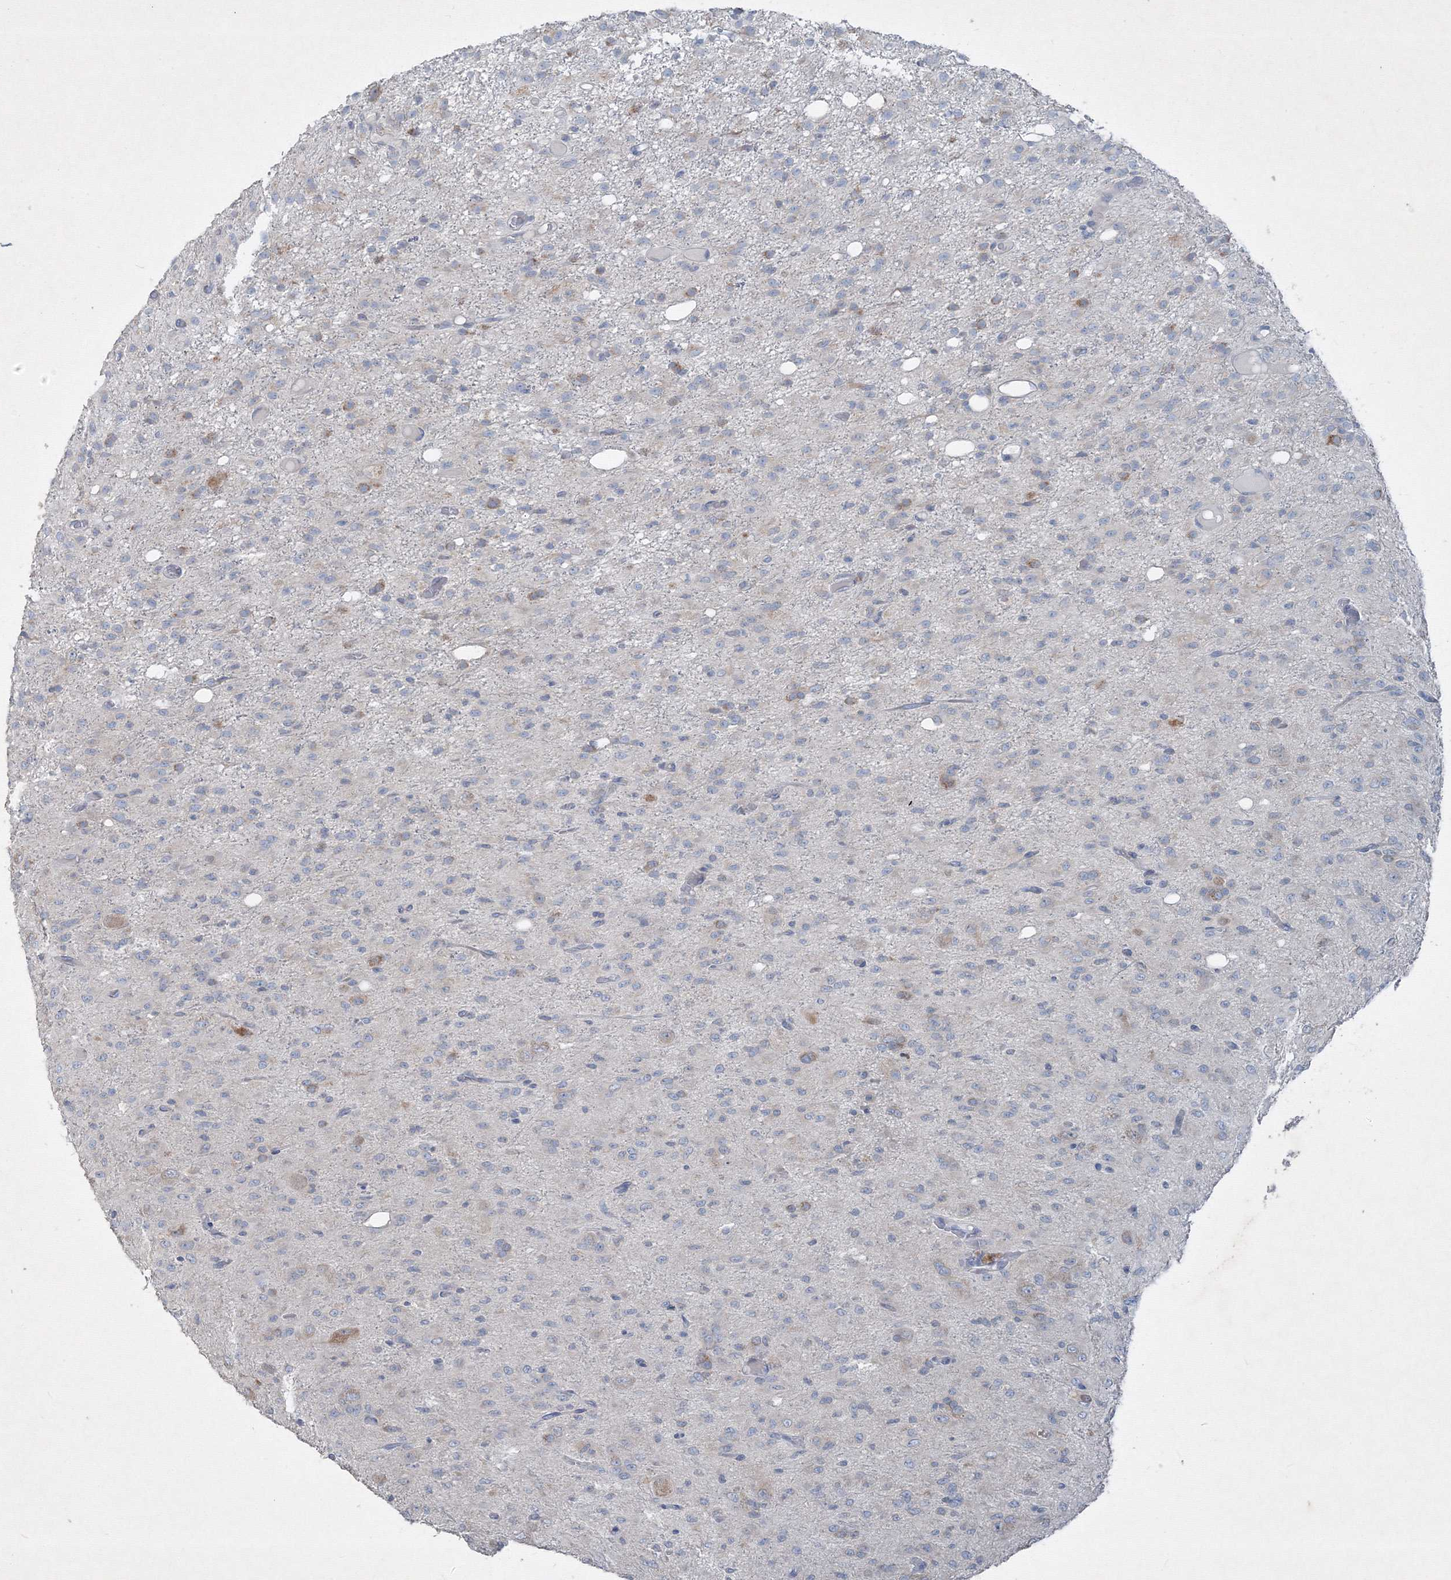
{"staining": {"intensity": "weak", "quantity": "<25%", "location": "cytoplasmic/membranous"}, "tissue": "glioma", "cell_type": "Tumor cells", "image_type": "cancer", "snomed": [{"axis": "morphology", "description": "Glioma, malignant, High grade"}, {"axis": "topography", "description": "Brain"}], "caption": "This is a image of immunohistochemistry (IHC) staining of glioma, which shows no positivity in tumor cells.", "gene": "IFNAR1", "patient": {"sex": "female", "age": 59}}